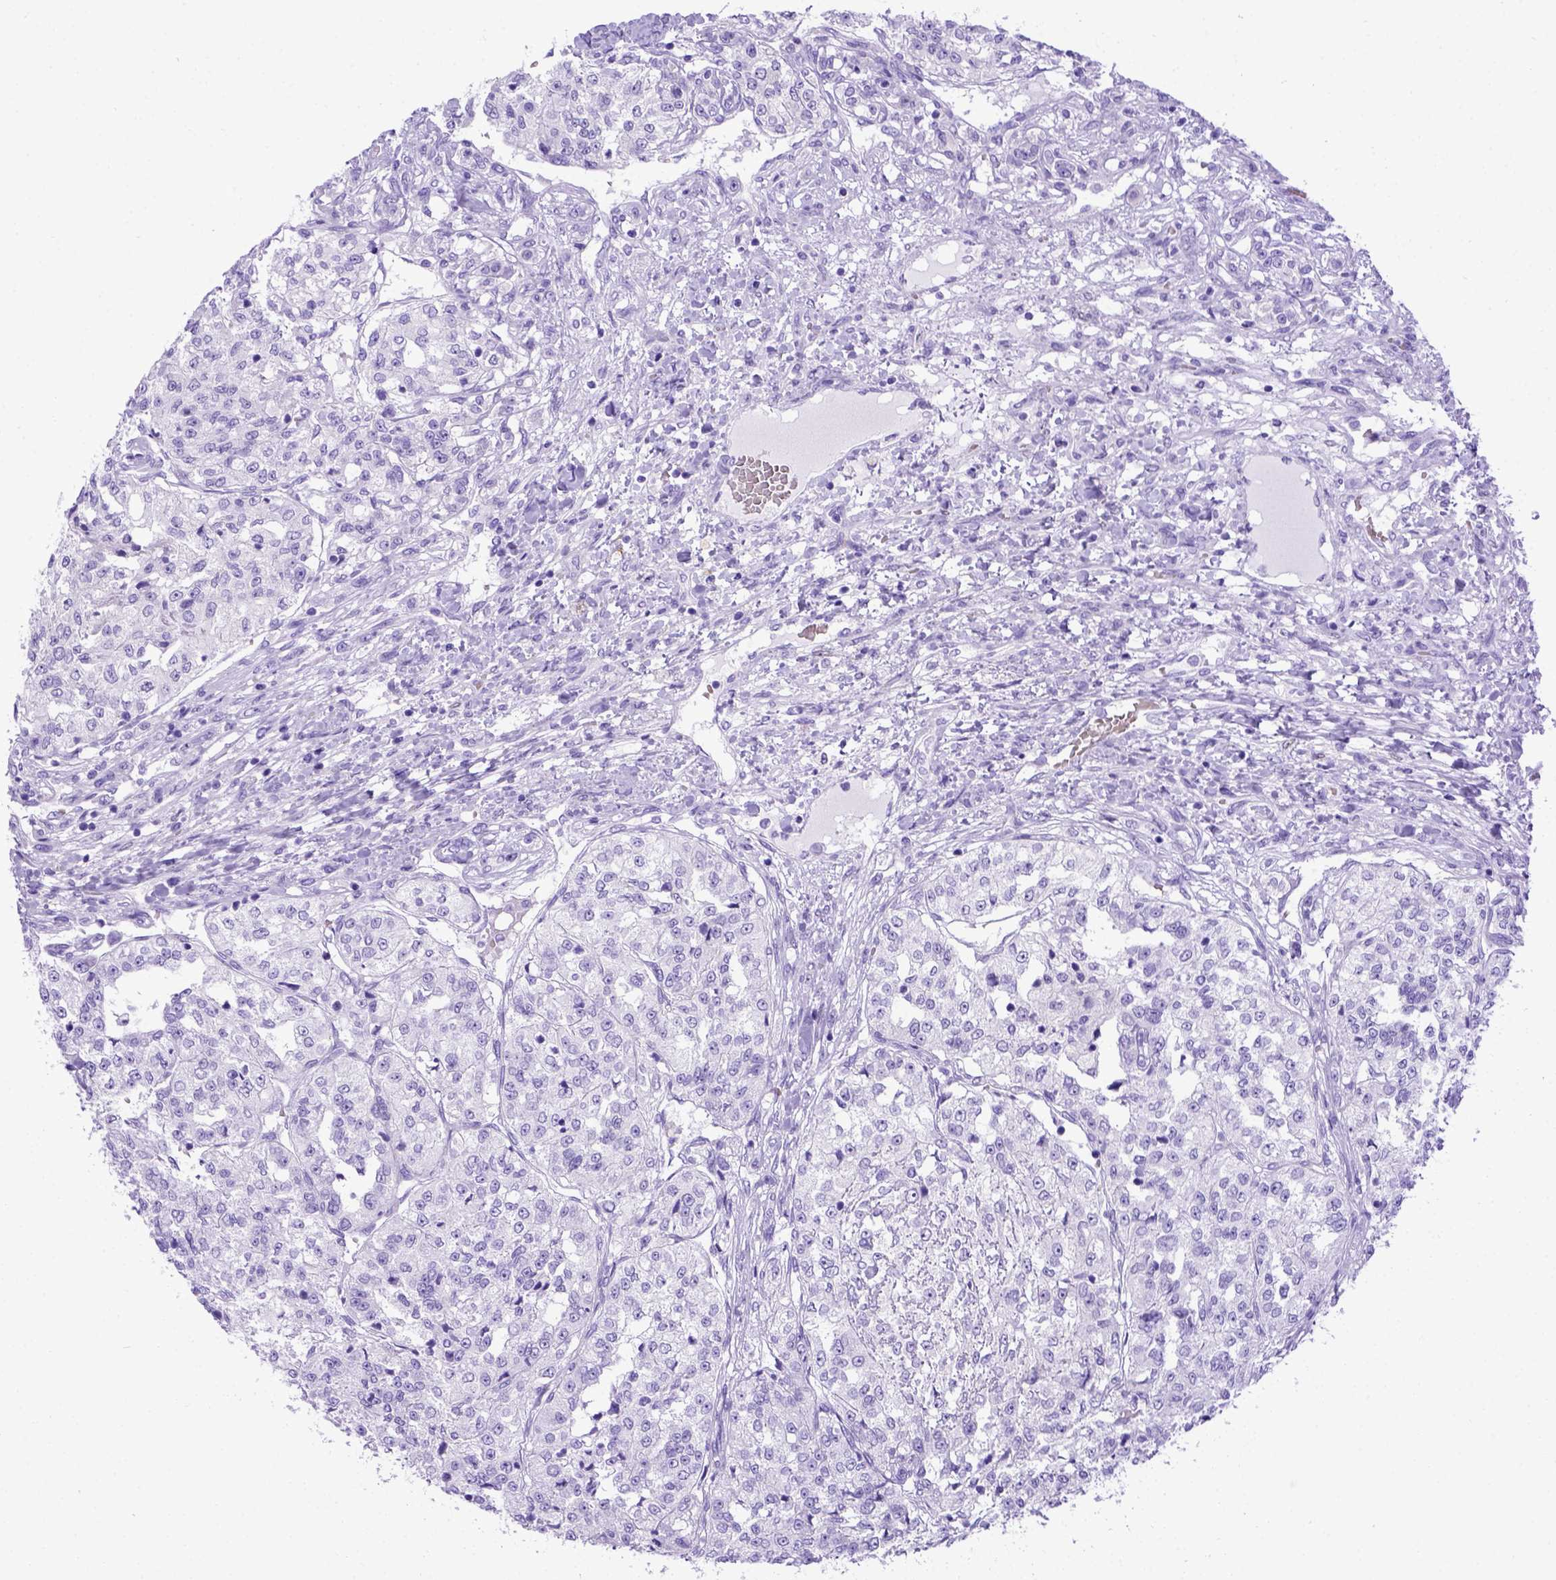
{"staining": {"intensity": "negative", "quantity": "none", "location": "none"}, "tissue": "renal cancer", "cell_type": "Tumor cells", "image_type": "cancer", "snomed": [{"axis": "morphology", "description": "Adenocarcinoma, NOS"}, {"axis": "topography", "description": "Kidney"}], "caption": "Renal adenocarcinoma was stained to show a protein in brown. There is no significant expression in tumor cells.", "gene": "MEOX2", "patient": {"sex": "female", "age": 63}}